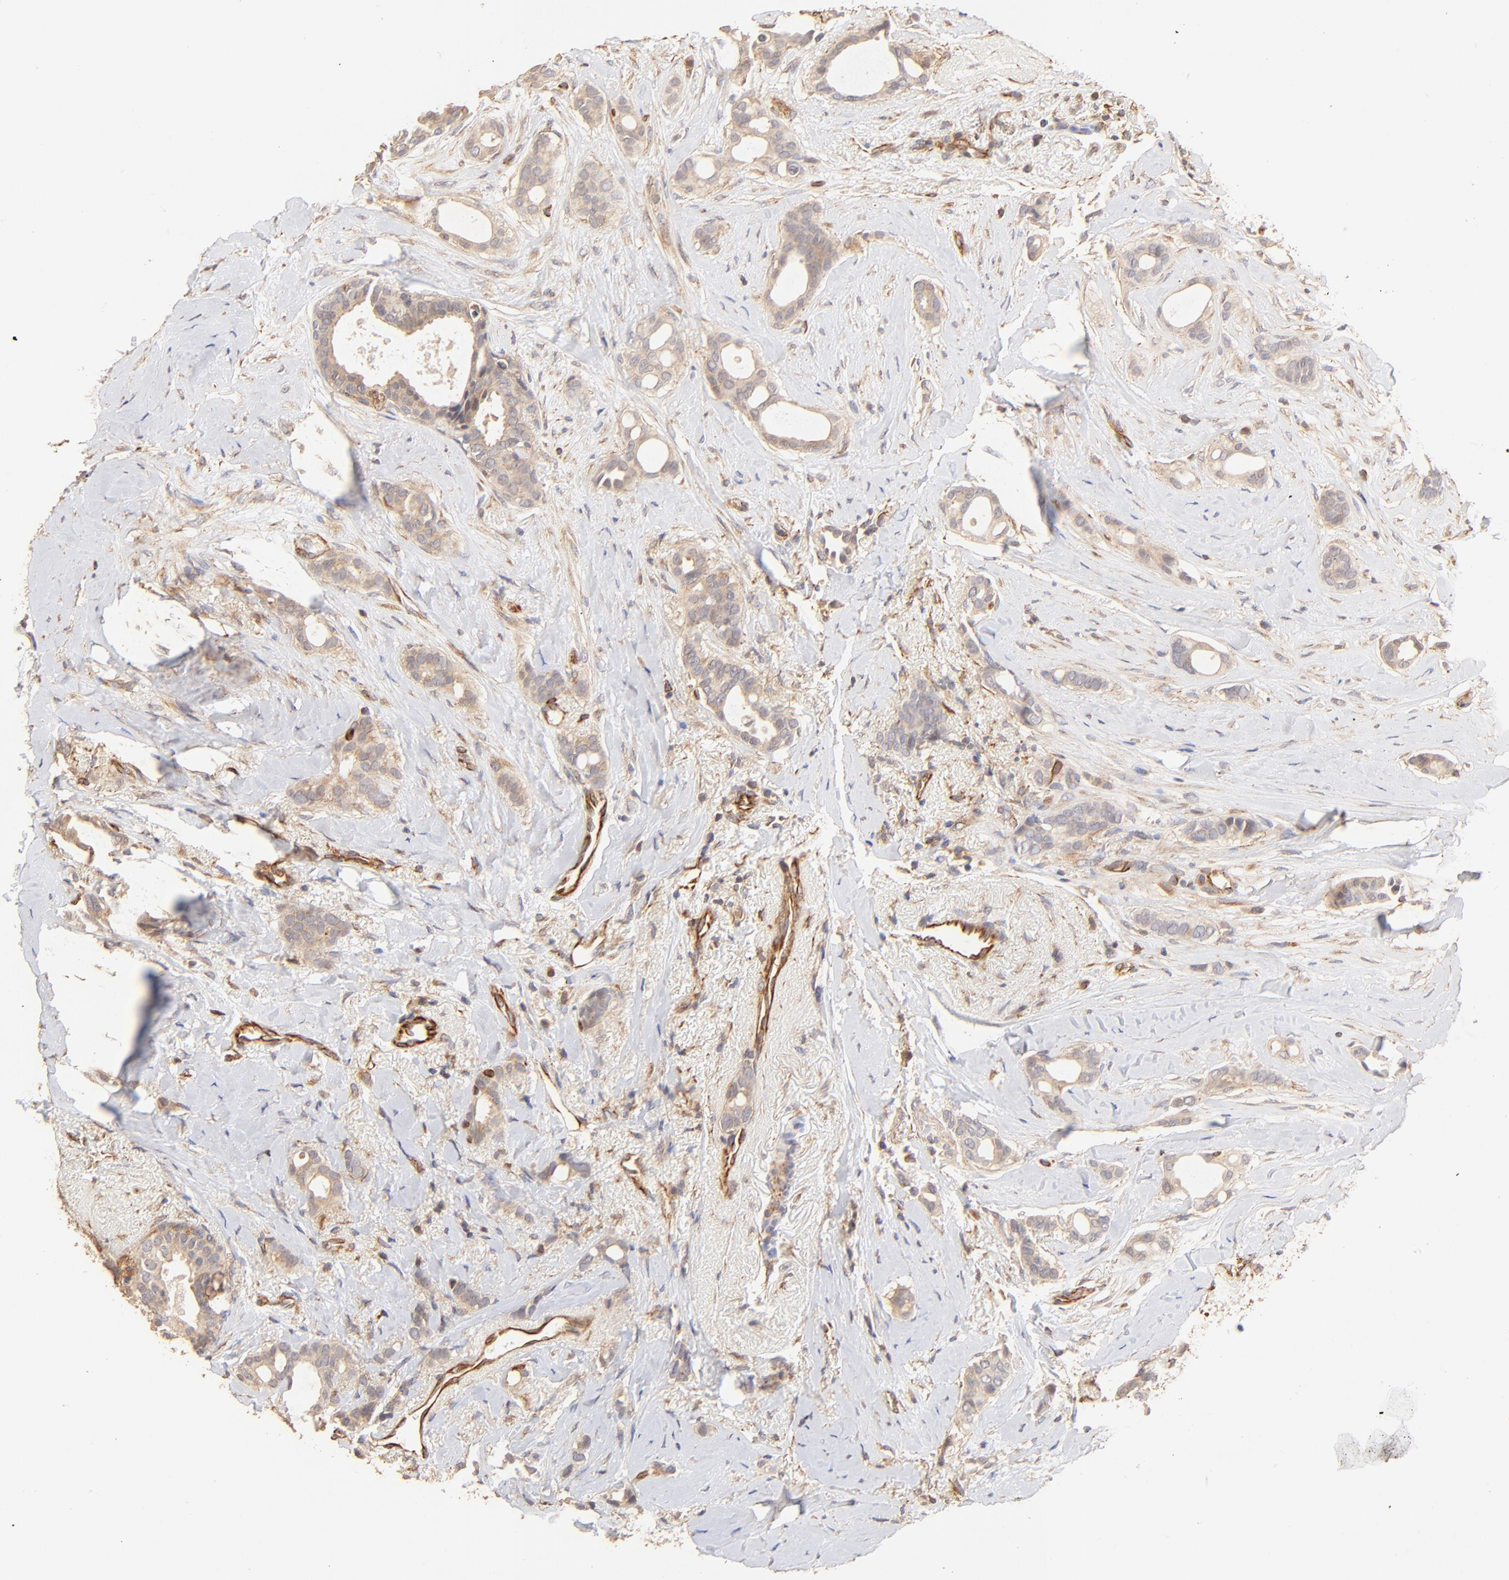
{"staining": {"intensity": "weak", "quantity": ">75%", "location": "cytoplasmic/membranous"}, "tissue": "breast cancer", "cell_type": "Tumor cells", "image_type": "cancer", "snomed": [{"axis": "morphology", "description": "Duct carcinoma"}, {"axis": "topography", "description": "Breast"}], "caption": "Protein staining of breast cancer tissue reveals weak cytoplasmic/membranous staining in about >75% of tumor cells.", "gene": "TNFAIP3", "patient": {"sex": "female", "age": 54}}